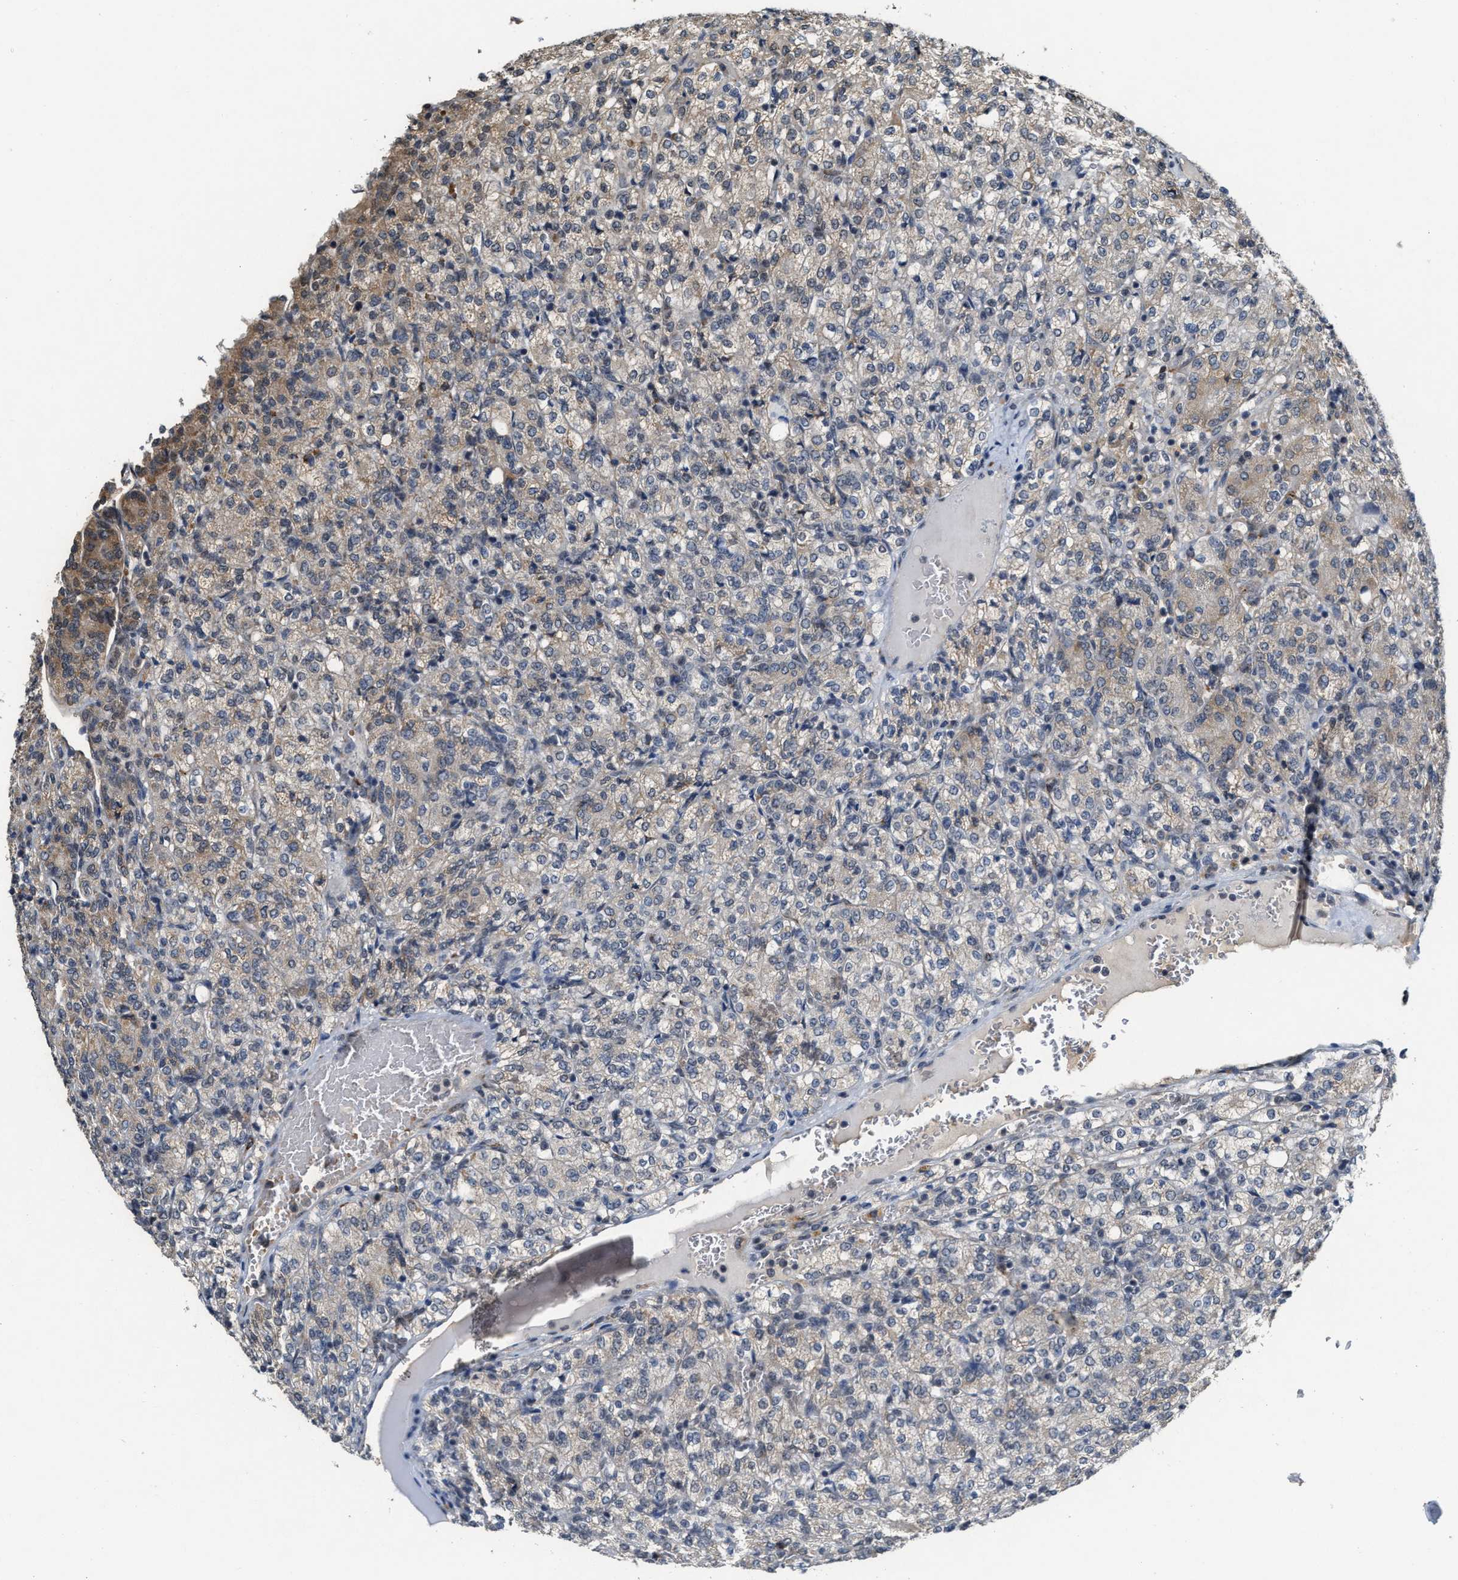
{"staining": {"intensity": "weak", "quantity": "<25%", "location": "cytoplasmic/membranous"}, "tissue": "renal cancer", "cell_type": "Tumor cells", "image_type": "cancer", "snomed": [{"axis": "morphology", "description": "Adenocarcinoma, NOS"}, {"axis": "topography", "description": "Kidney"}], "caption": "An IHC image of renal cancer is shown. There is no staining in tumor cells of renal cancer.", "gene": "KIF24", "patient": {"sex": "male", "age": 77}}